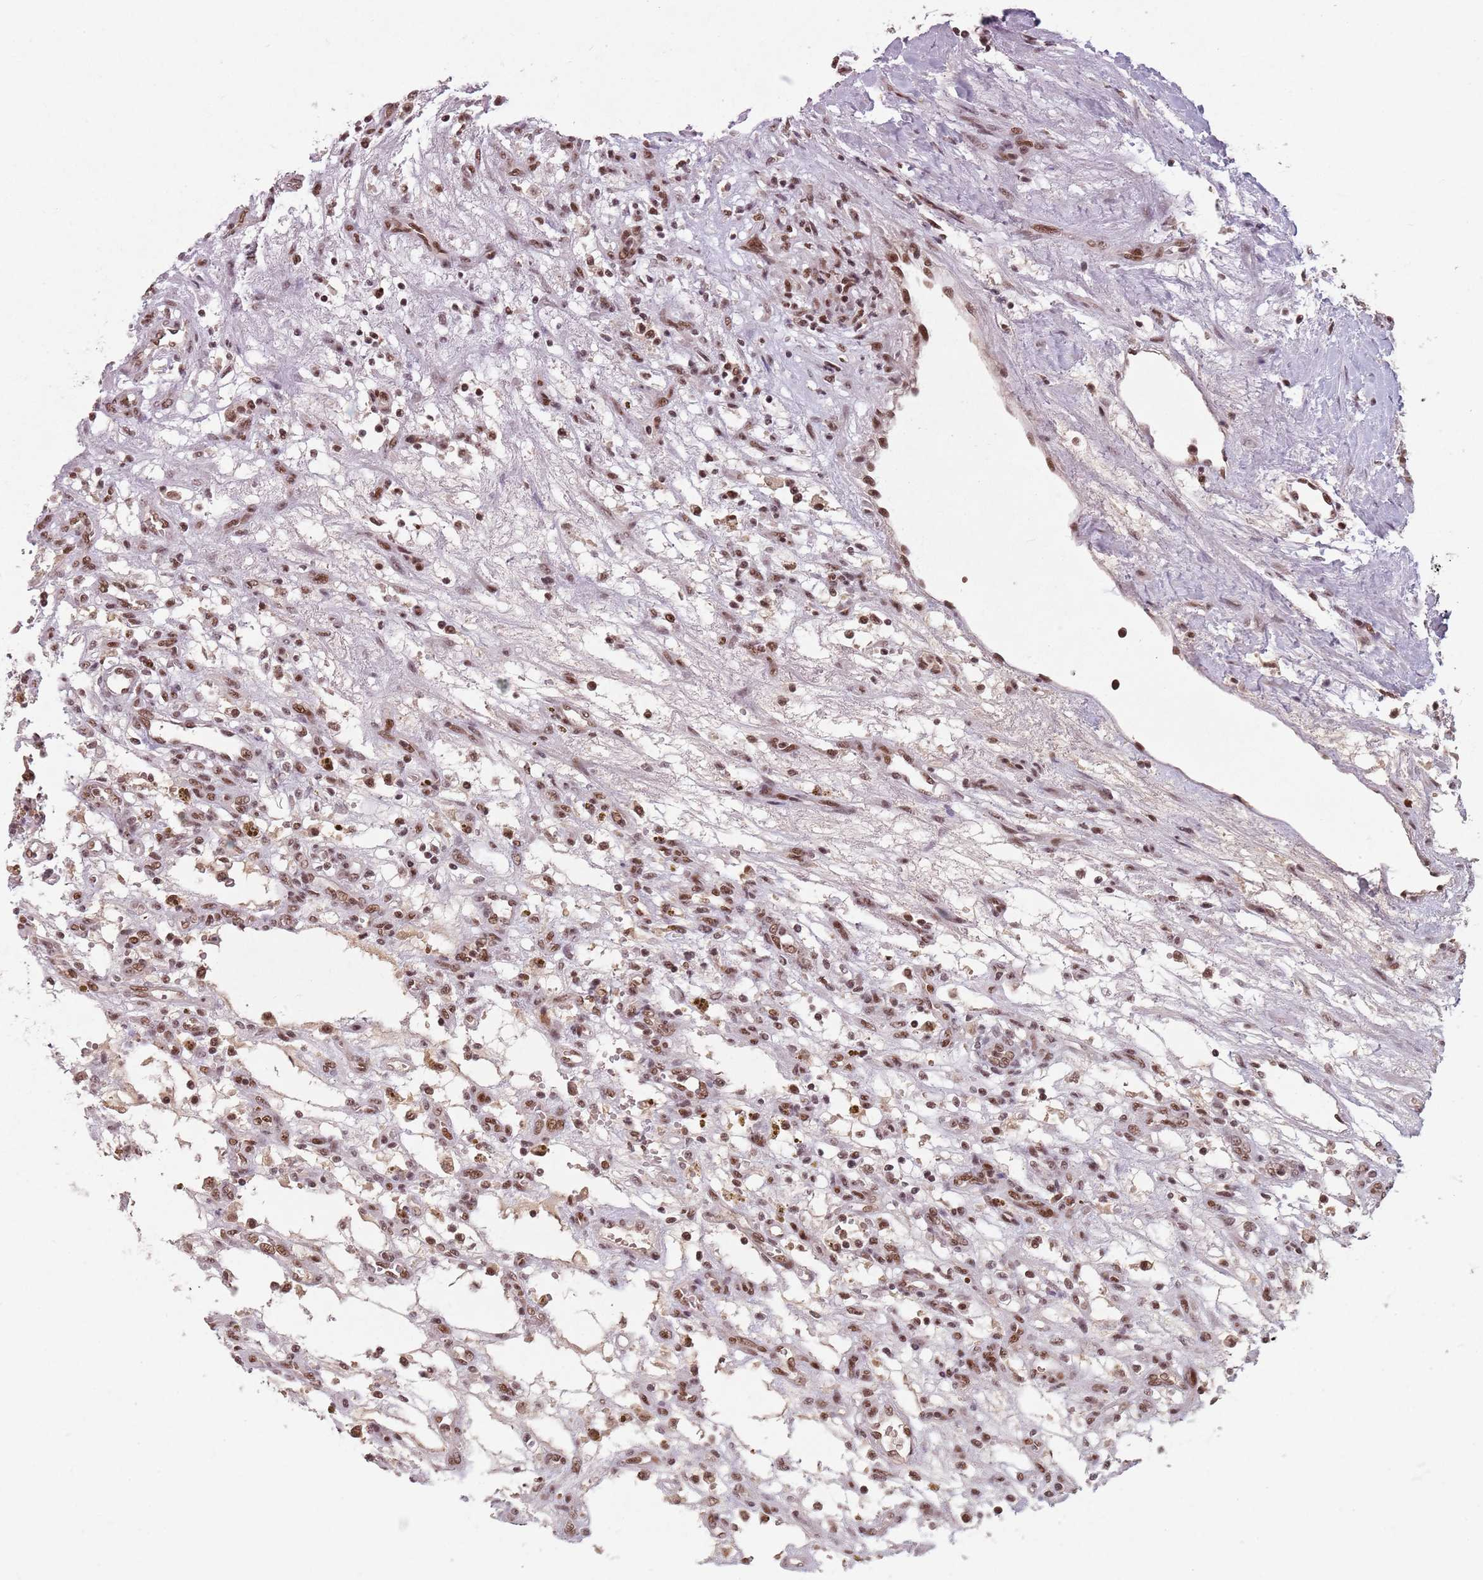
{"staining": {"intensity": "moderate", "quantity": ">75%", "location": "nuclear"}, "tissue": "renal cancer", "cell_type": "Tumor cells", "image_type": "cancer", "snomed": [{"axis": "morphology", "description": "Adenocarcinoma, NOS"}, {"axis": "topography", "description": "Kidney"}], "caption": "This histopathology image reveals renal cancer stained with IHC to label a protein in brown. The nuclear of tumor cells show moderate positivity for the protein. Nuclei are counter-stained blue.", "gene": "NCBP1", "patient": {"sex": "female", "age": 57}}